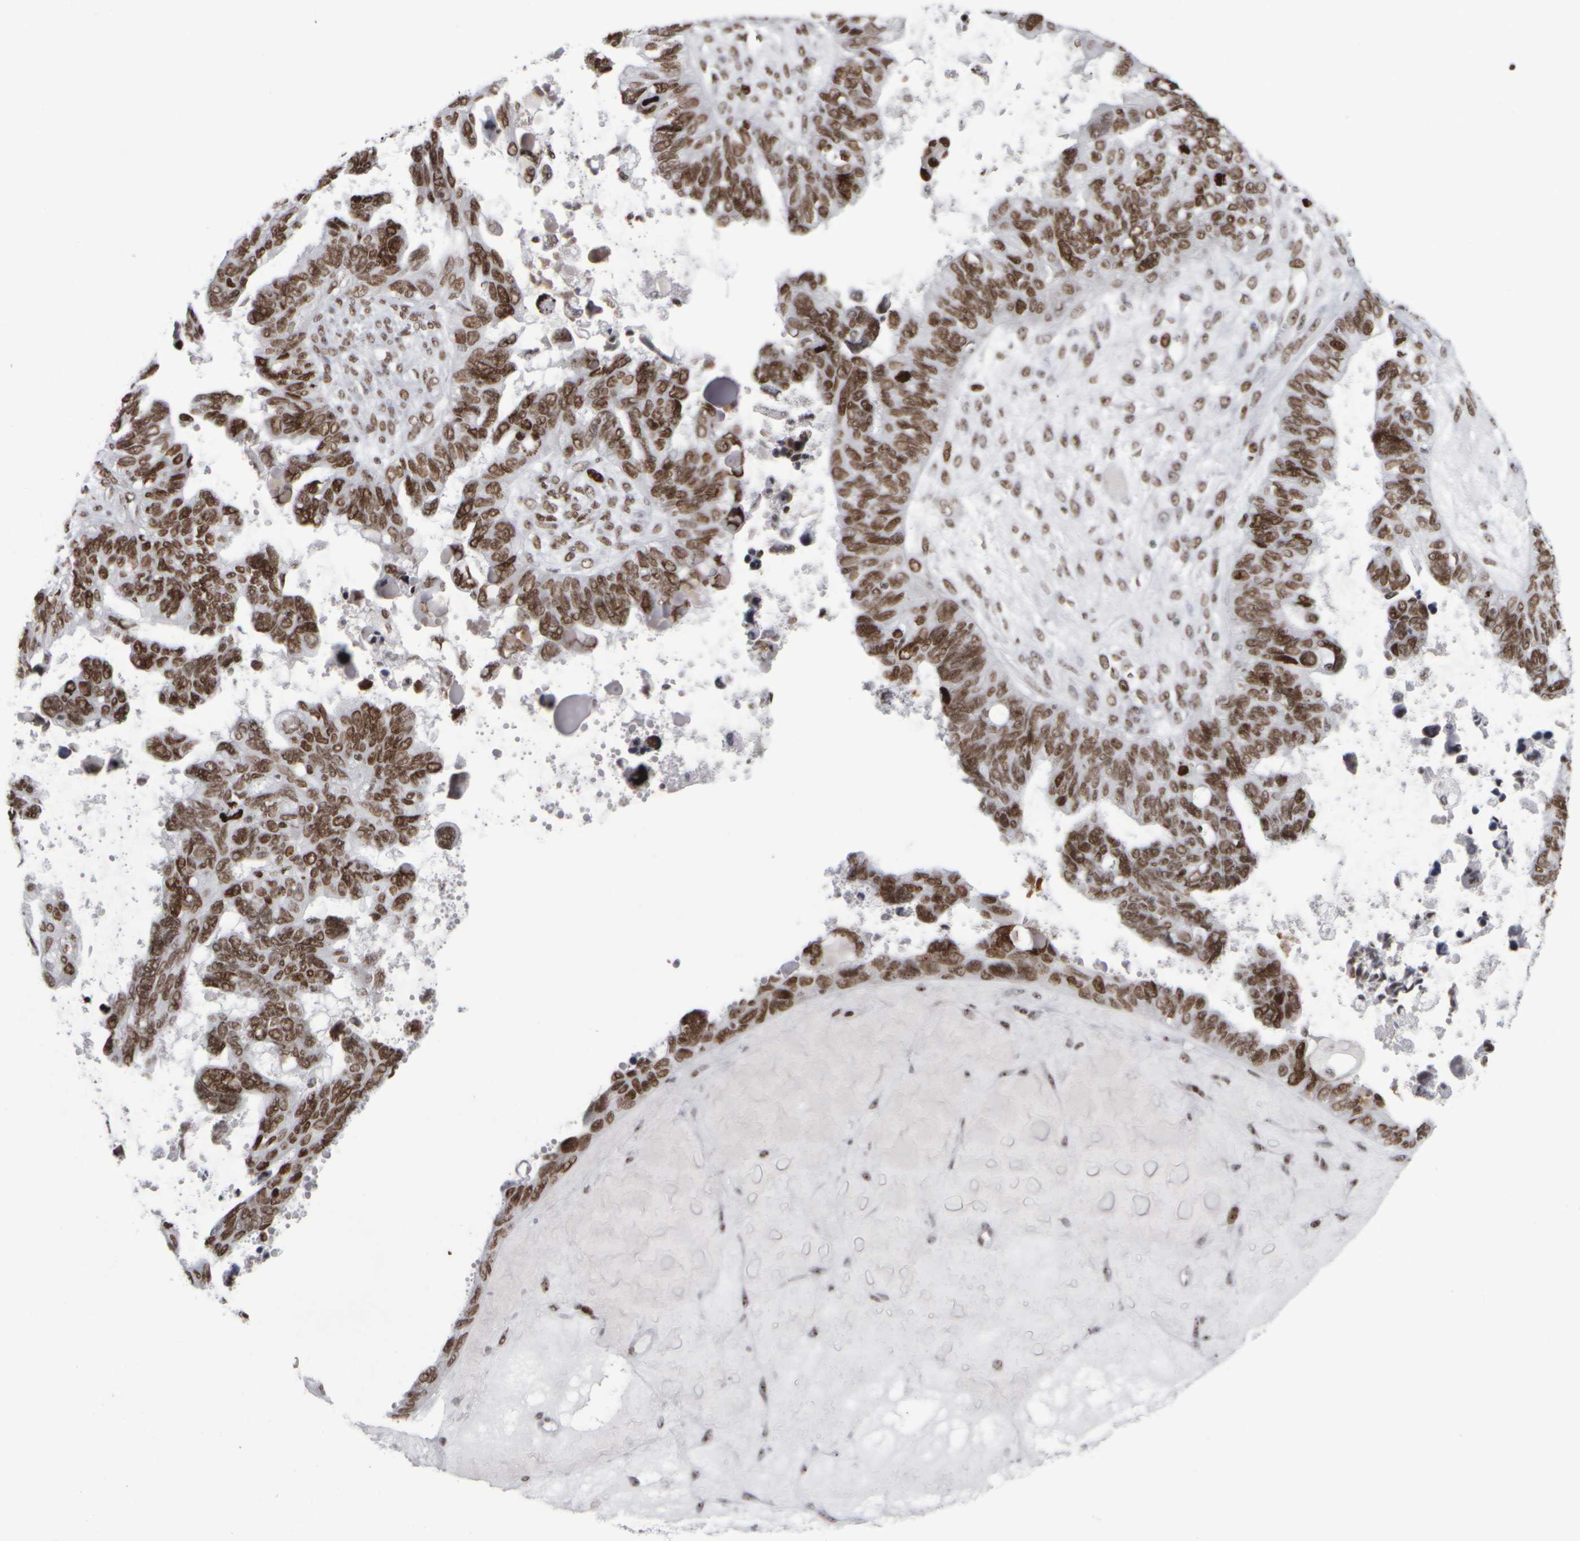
{"staining": {"intensity": "moderate", "quantity": ">75%", "location": "nuclear"}, "tissue": "ovarian cancer", "cell_type": "Tumor cells", "image_type": "cancer", "snomed": [{"axis": "morphology", "description": "Cystadenocarcinoma, serous, NOS"}, {"axis": "topography", "description": "Ovary"}], "caption": "This is an image of IHC staining of ovarian cancer, which shows moderate staining in the nuclear of tumor cells.", "gene": "TOP2B", "patient": {"sex": "female", "age": 79}}